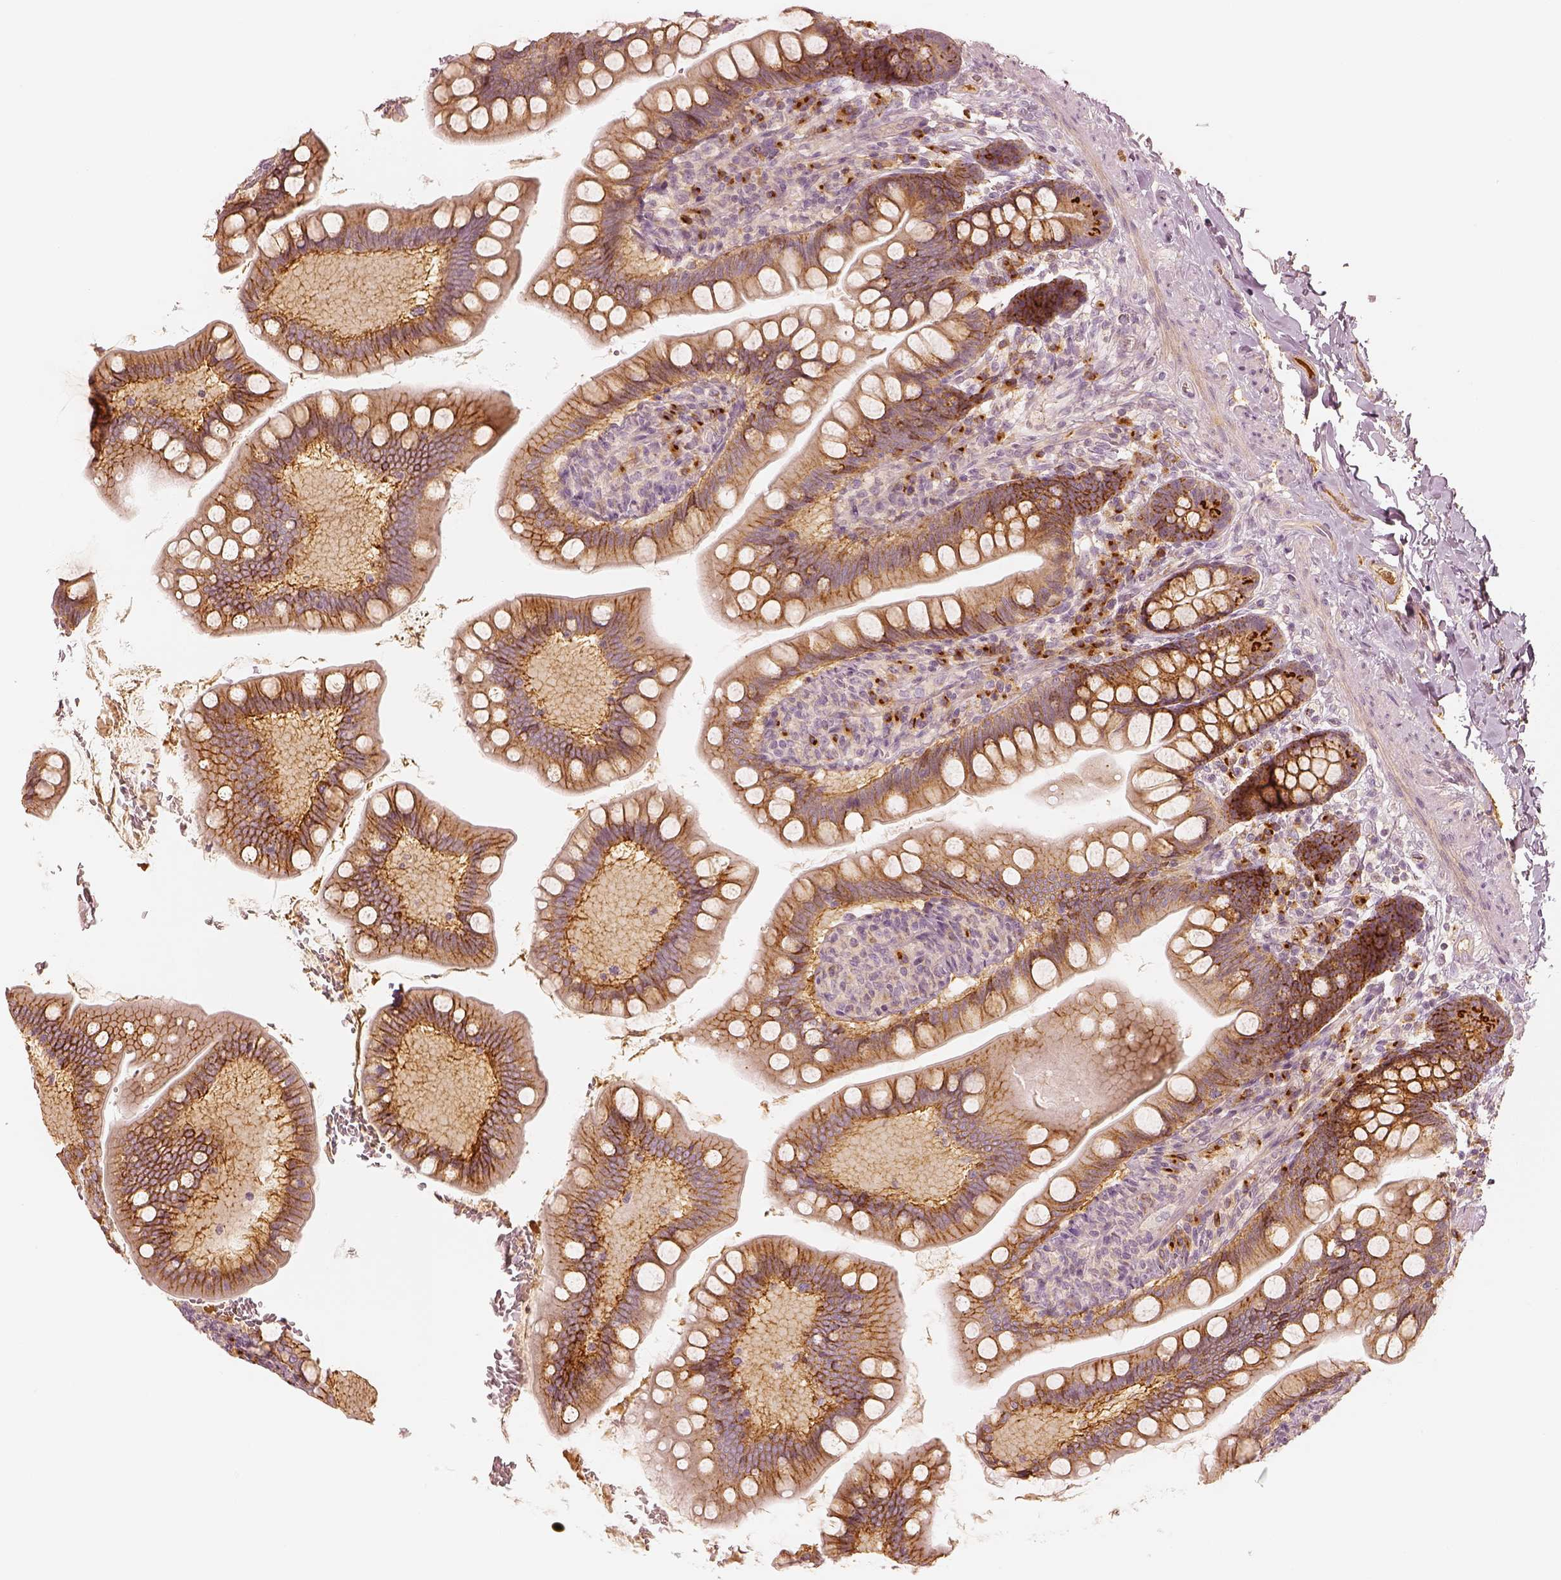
{"staining": {"intensity": "strong", "quantity": ">75%", "location": "cytoplasmic/membranous"}, "tissue": "small intestine", "cell_type": "Glandular cells", "image_type": "normal", "snomed": [{"axis": "morphology", "description": "Normal tissue, NOS"}, {"axis": "topography", "description": "Small intestine"}], "caption": "Approximately >75% of glandular cells in unremarkable human small intestine exhibit strong cytoplasmic/membranous protein expression as visualized by brown immunohistochemical staining.", "gene": "GORASP2", "patient": {"sex": "female", "age": 56}}